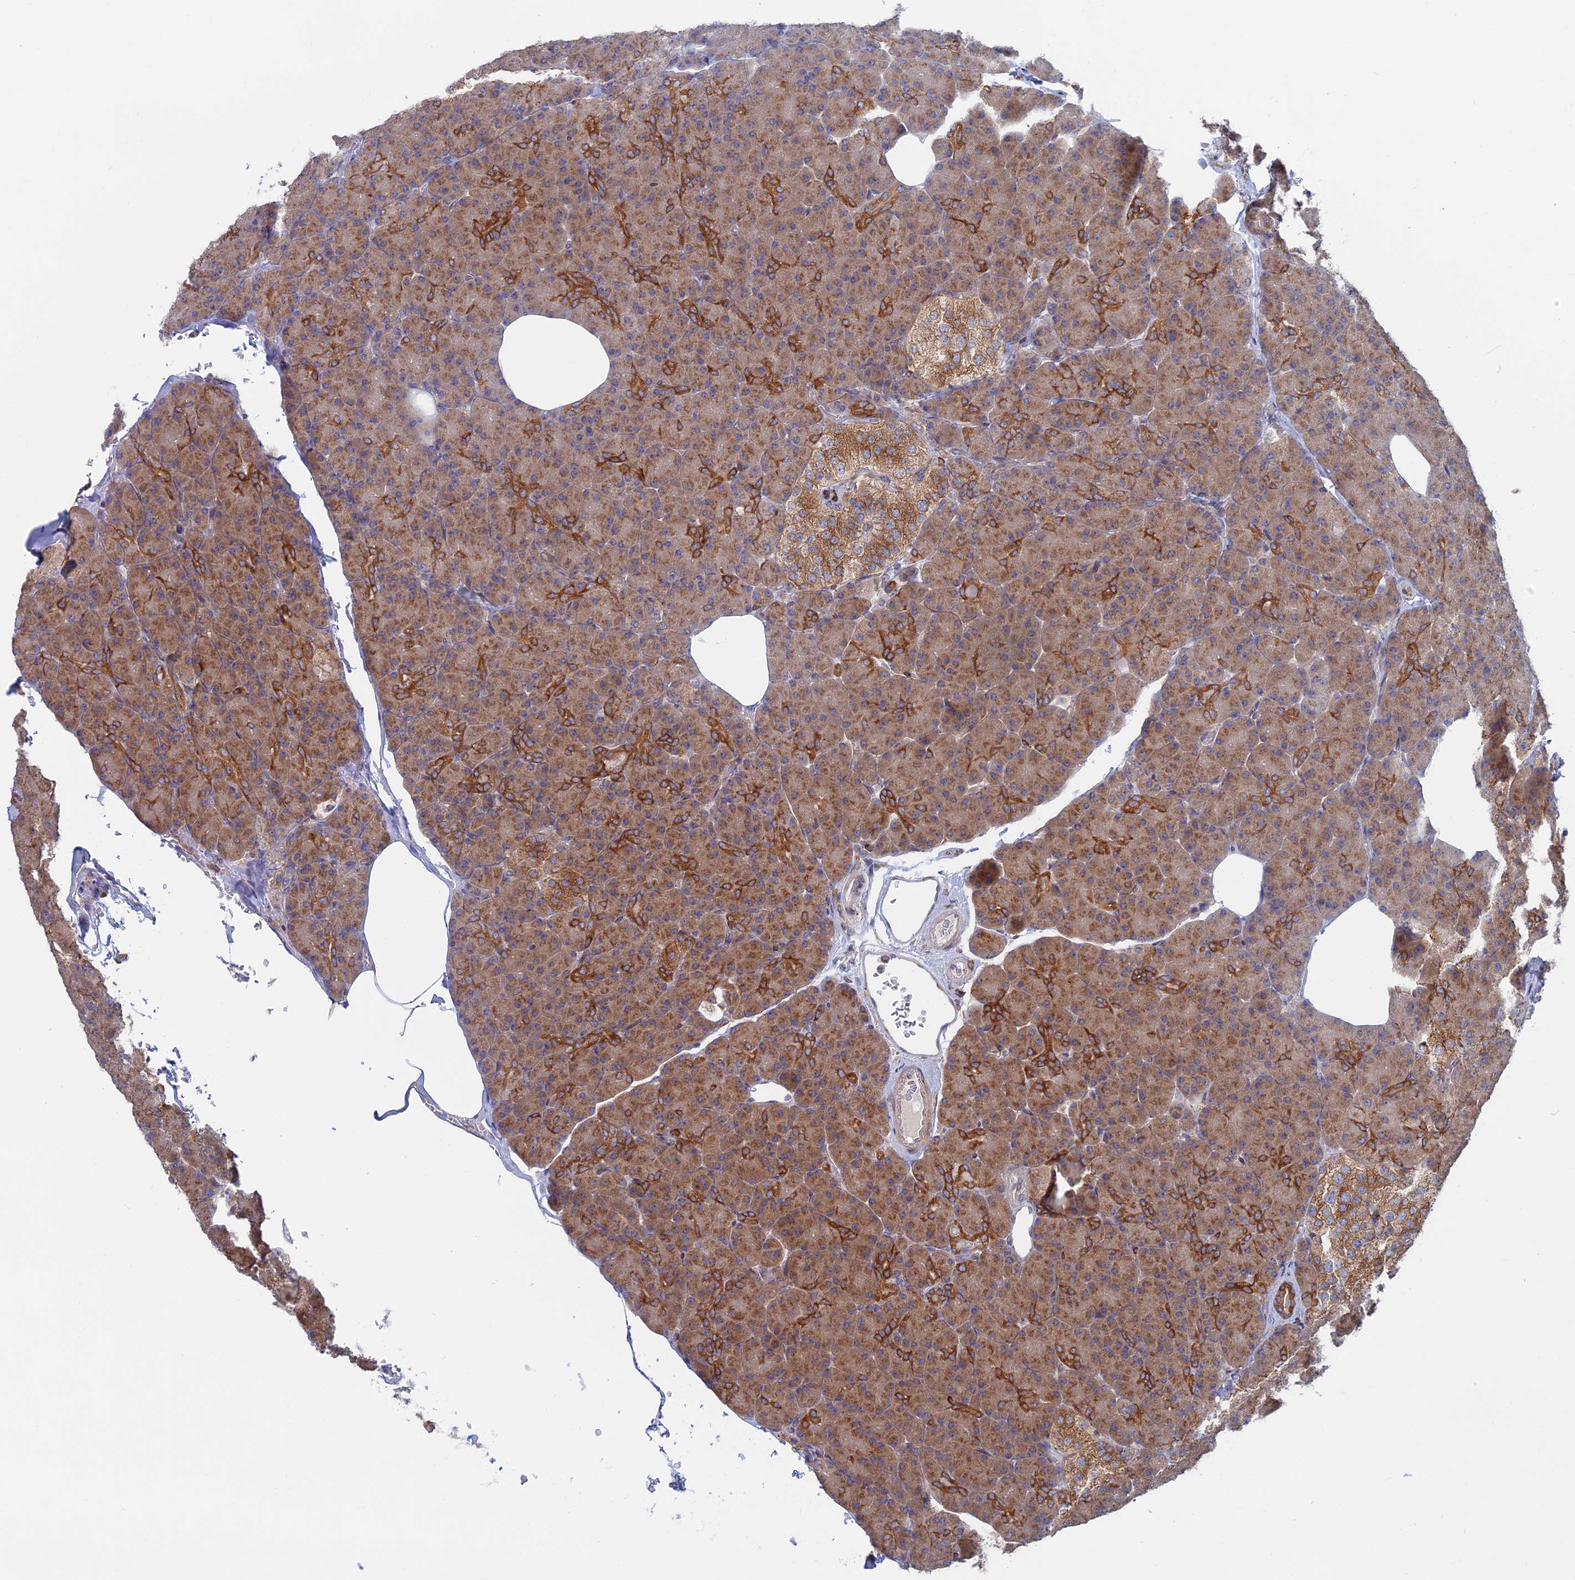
{"staining": {"intensity": "moderate", "quantity": ">75%", "location": "cytoplasmic/membranous"}, "tissue": "pancreas", "cell_type": "Exocrine glandular cells", "image_type": "normal", "snomed": [{"axis": "morphology", "description": "Normal tissue, NOS"}, {"axis": "topography", "description": "Pancreas"}], "caption": "Moderate cytoplasmic/membranous staining for a protein is present in about >75% of exocrine glandular cells of normal pancreas using immunohistochemistry.", "gene": "TBC1D30", "patient": {"sex": "female", "age": 43}}